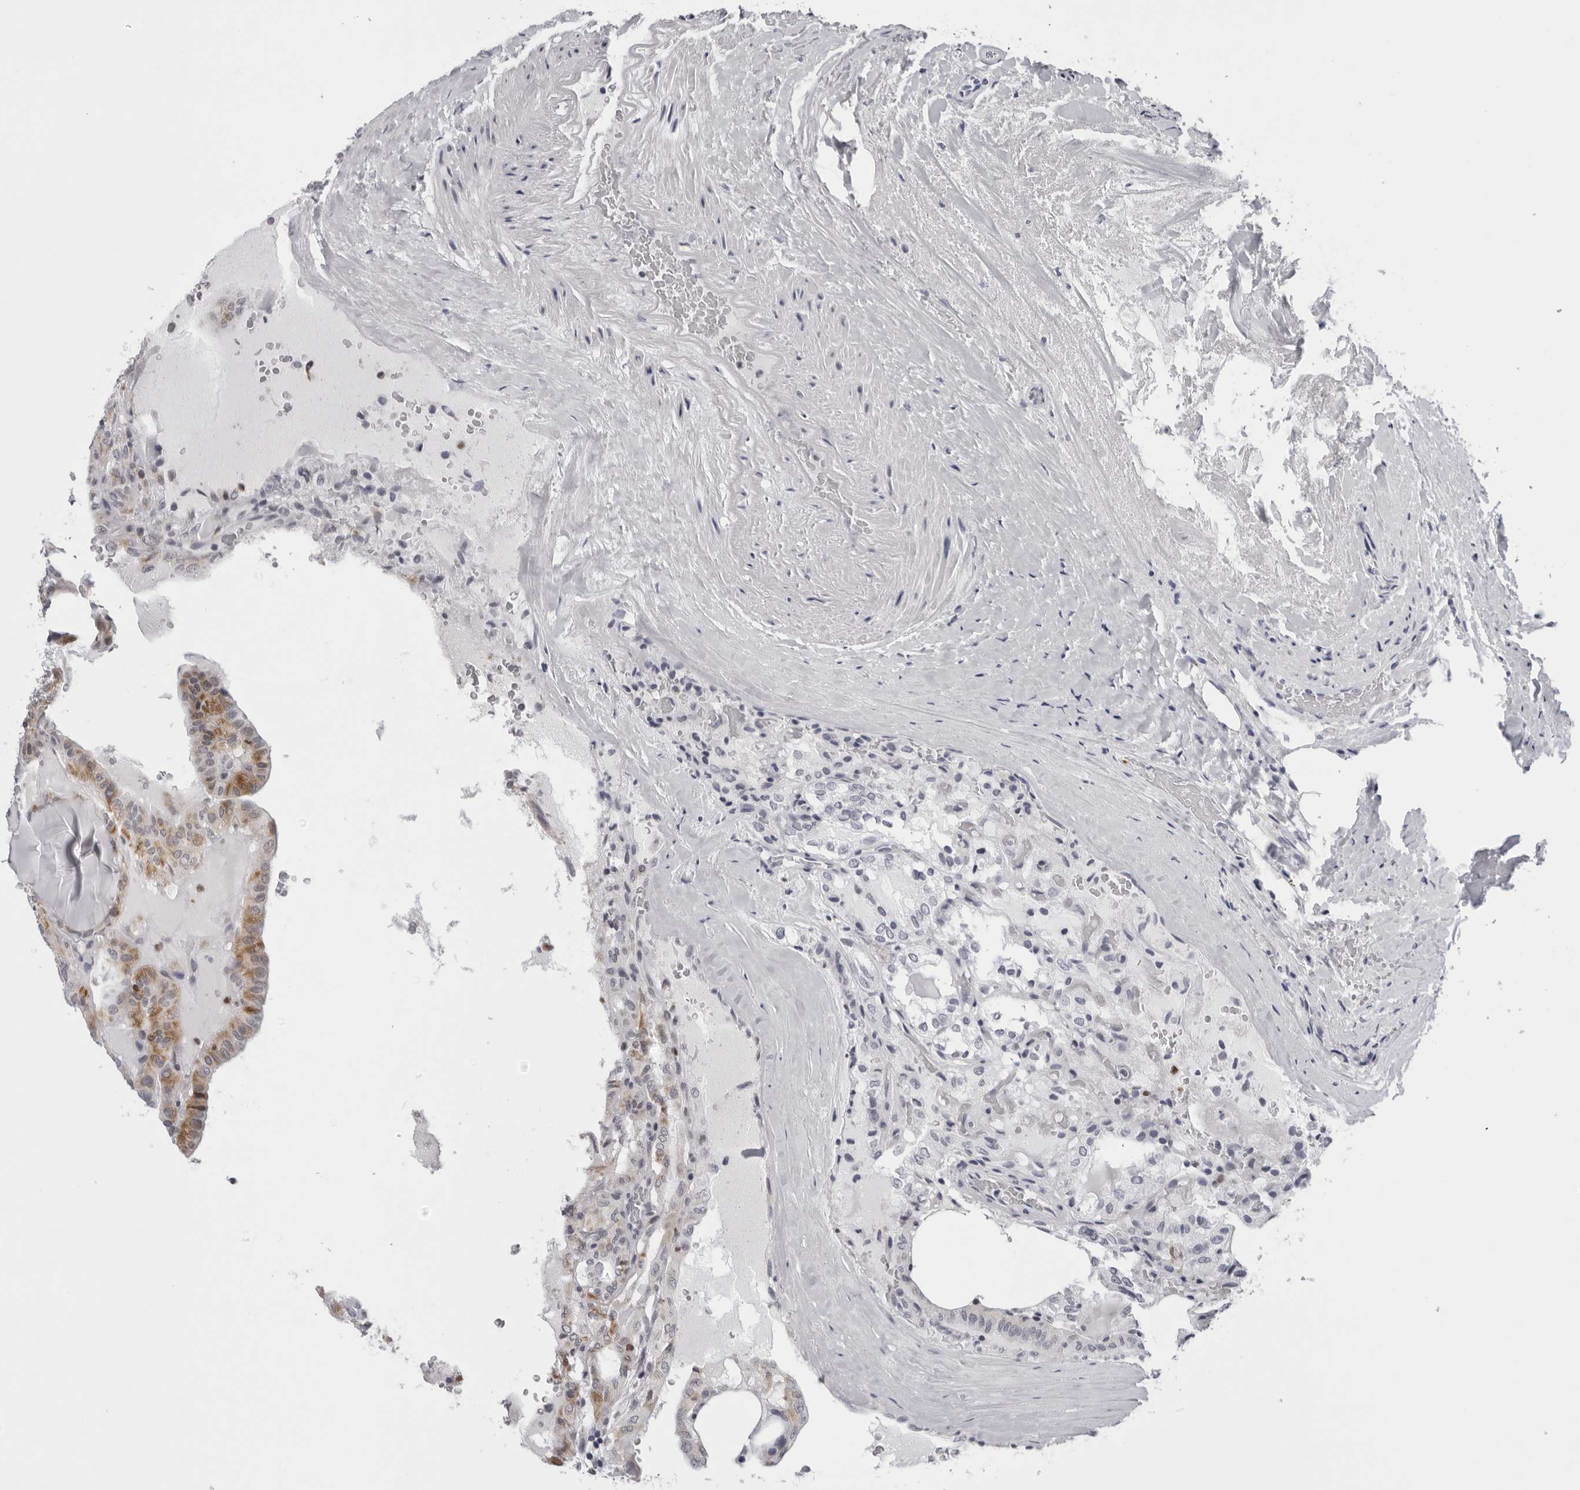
{"staining": {"intensity": "moderate", "quantity": "25%-75%", "location": "cytoplasmic/membranous"}, "tissue": "thyroid cancer", "cell_type": "Tumor cells", "image_type": "cancer", "snomed": [{"axis": "morphology", "description": "Papillary adenocarcinoma, NOS"}, {"axis": "topography", "description": "Thyroid gland"}], "caption": "The histopathology image demonstrates immunohistochemical staining of thyroid cancer (papillary adenocarcinoma). There is moderate cytoplasmic/membranous staining is present in about 25%-75% of tumor cells.", "gene": "CPT2", "patient": {"sex": "male", "age": 77}}